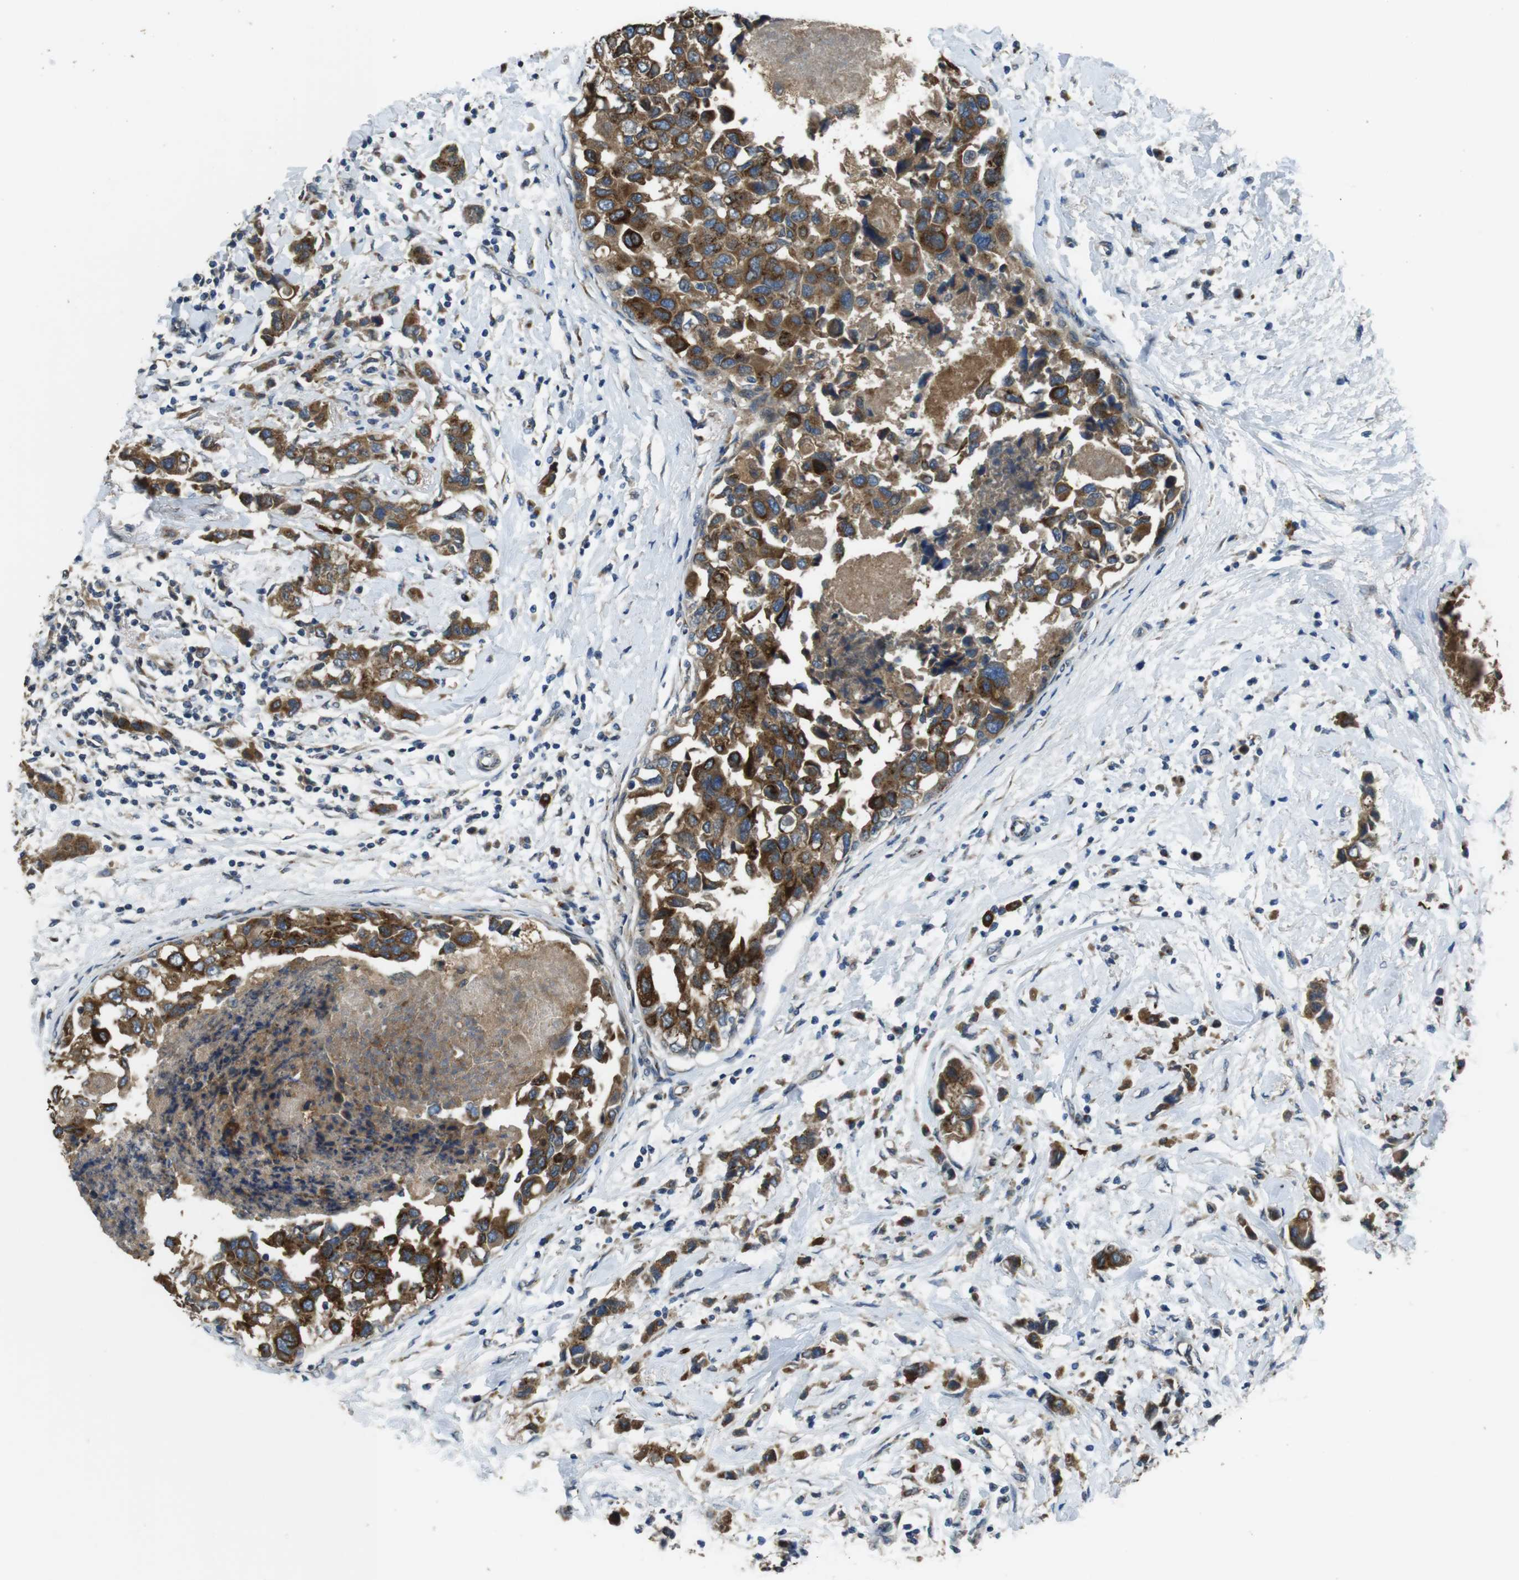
{"staining": {"intensity": "strong", "quantity": ">75%", "location": "cytoplasmic/membranous"}, "tissue": "breast cancer", "cell_type": "Tumor cells", "image_type": "cancer", "snomed": [{"axis": "morphology", "description": "Normal tissue, NOS"}, {"axis": "morphology", "description": "Duct carcinoma"}, {"axis": "topography", "description": "Breast"}], "caption": "Tumor cells demonstrate strong cytoplasmic/membranous staining in about >75% of cells in breast cancer (intraductal carcinoma).", "gene": "RAB6A", "patient": {"sex": "female", "age": 50}}